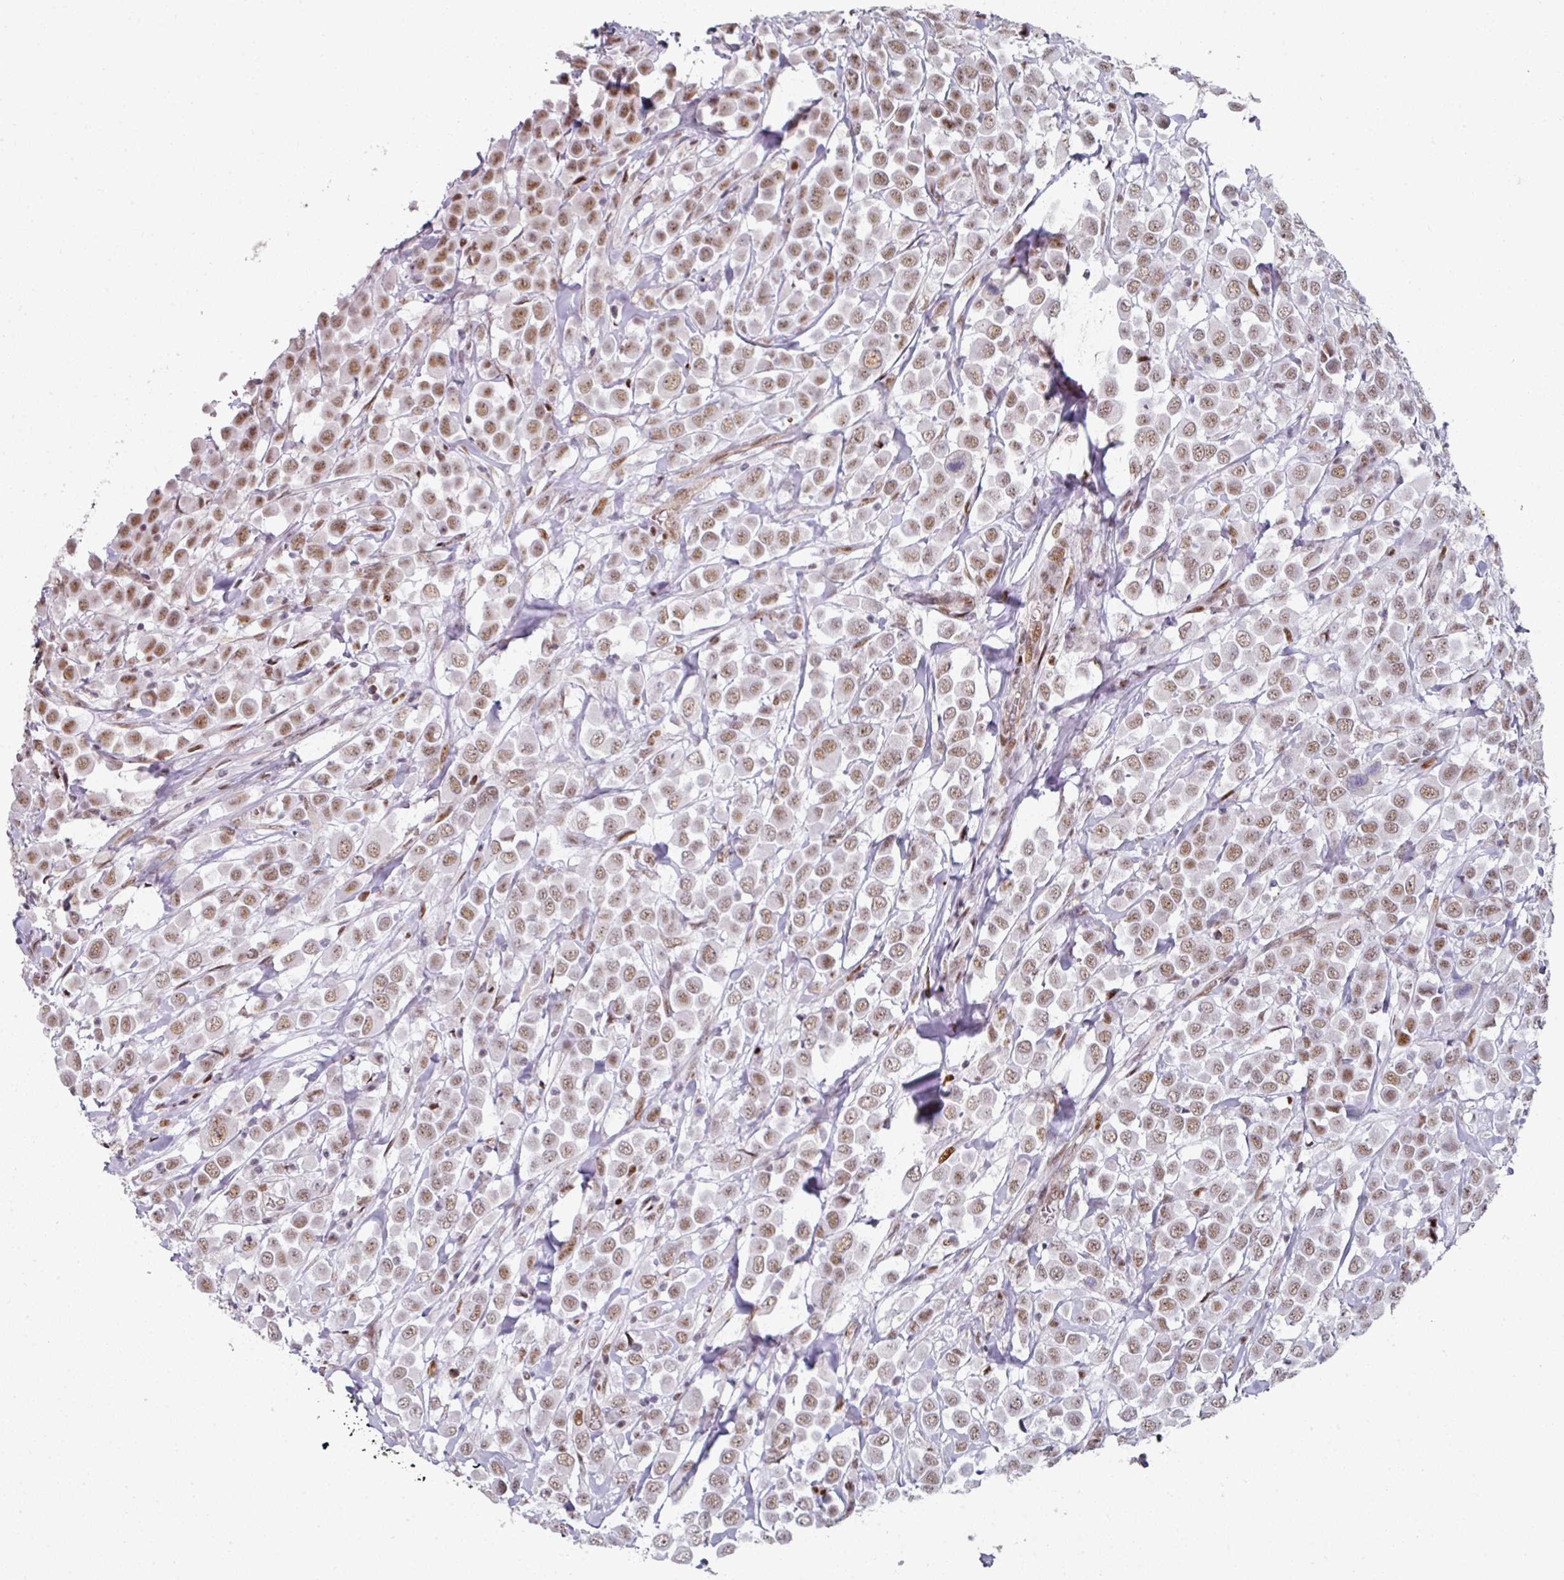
{"staining": {"intensity": "moderate", "quantity": ">75%", "location": "nuclear"}, "tissue": "breast cancer", "cell_type": "Tumor cells", "image_type": "cancer", "snomed": [{"axis": "morphology", "description": "Duct carcinoma"}, {"axis": "topography", "description": "Breast"}], "caption": "Moderate nuclear staining is identified in approximately >75% of tumor cells in intraductal carcinoma (breast). (DAB = brown stain, brightfield microscopy at high magnification).", "gene": "SF3B5", "patient": {"sex": "female", "age": 61}}